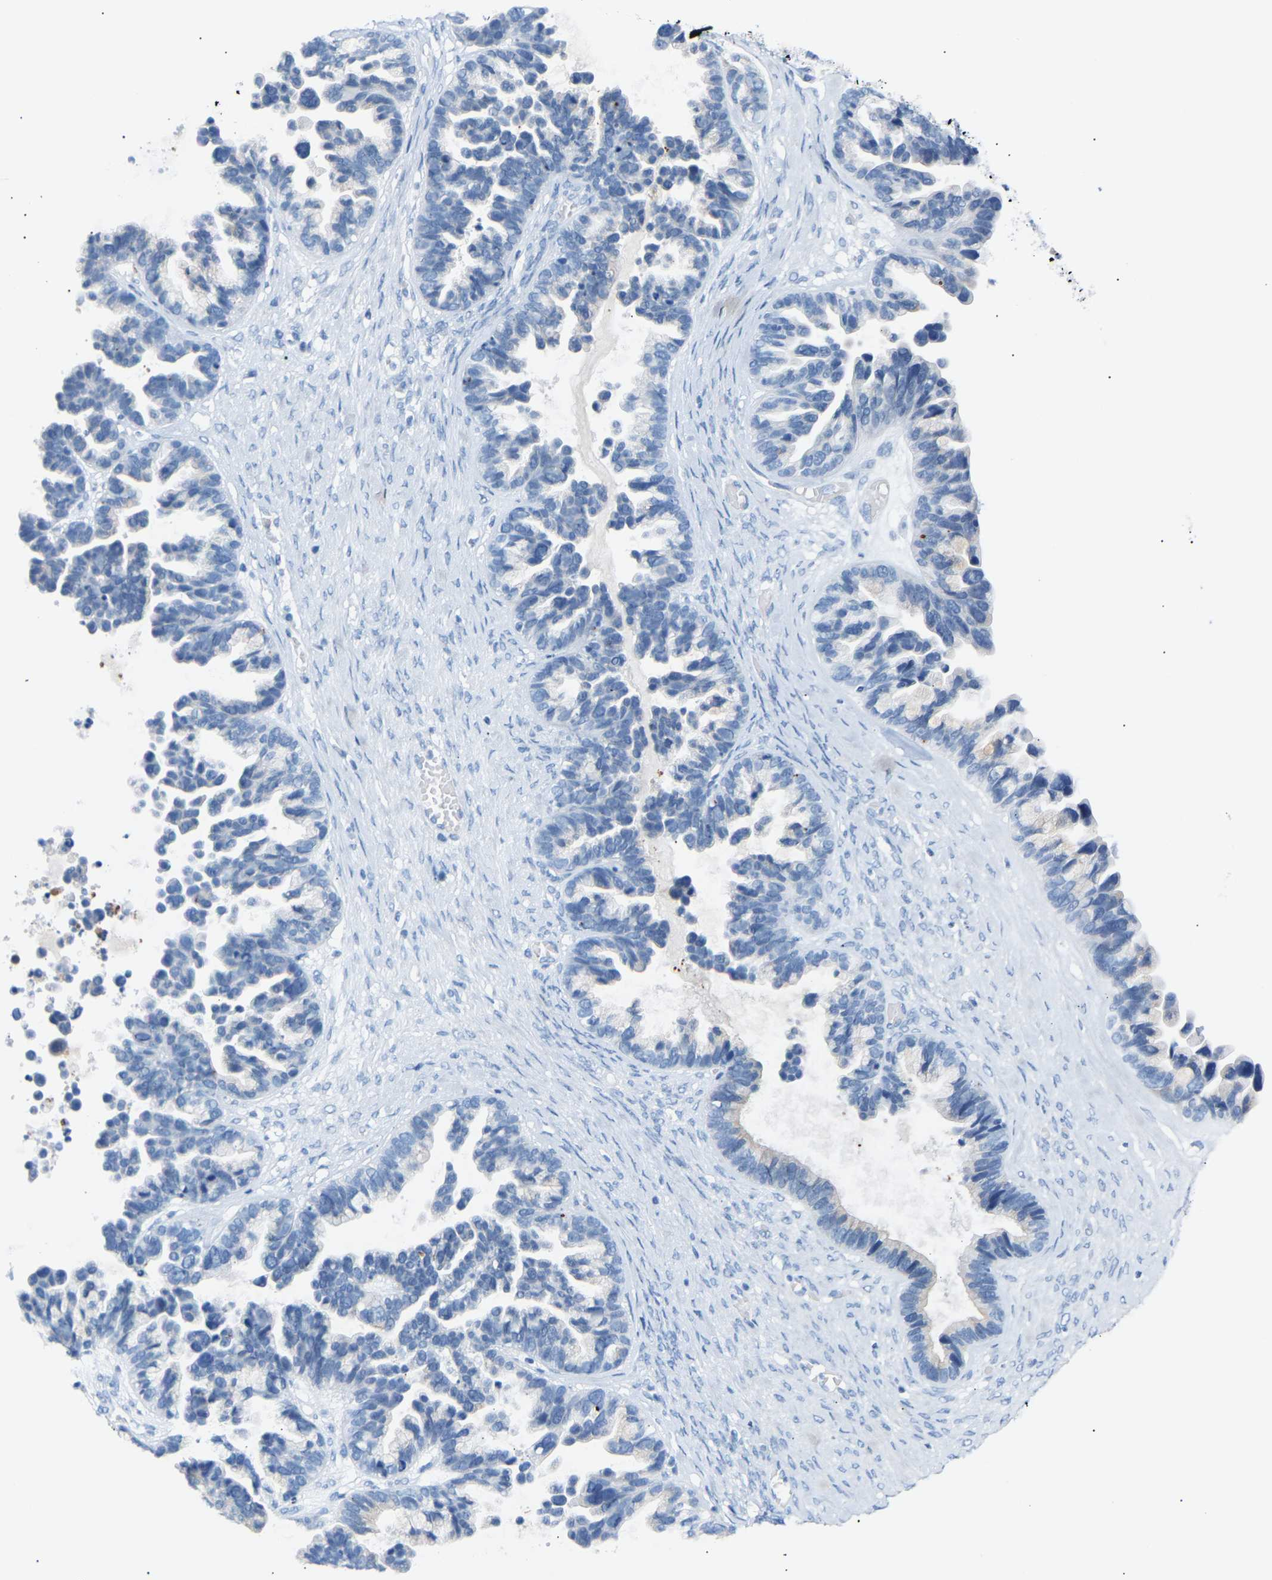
{"staining": {"intensity": "negative", "quantity": "none", "location": "none"}, "tissue": "ovarian cancer", "cell_type": "Tumor cells", "image_type": "cancer", "snomed": [{"axis": "morphology", "description": "Cystadenocarcinoma, serous, NOS"}, {"axis": "topography", "description": "Ovary"}], "caption": "Immunohistochemistry photomicrograph of serous cystadenocarcinoma (ovarian) stained for a protein (brown), which reveals no positivity in tumor cells. (Brightfield microscopy of DAB (3,3'-diaminobenzidine) IHC at high magnification).", "gene": "PEX1", "patient": {"sex": "female", "age": 56}}